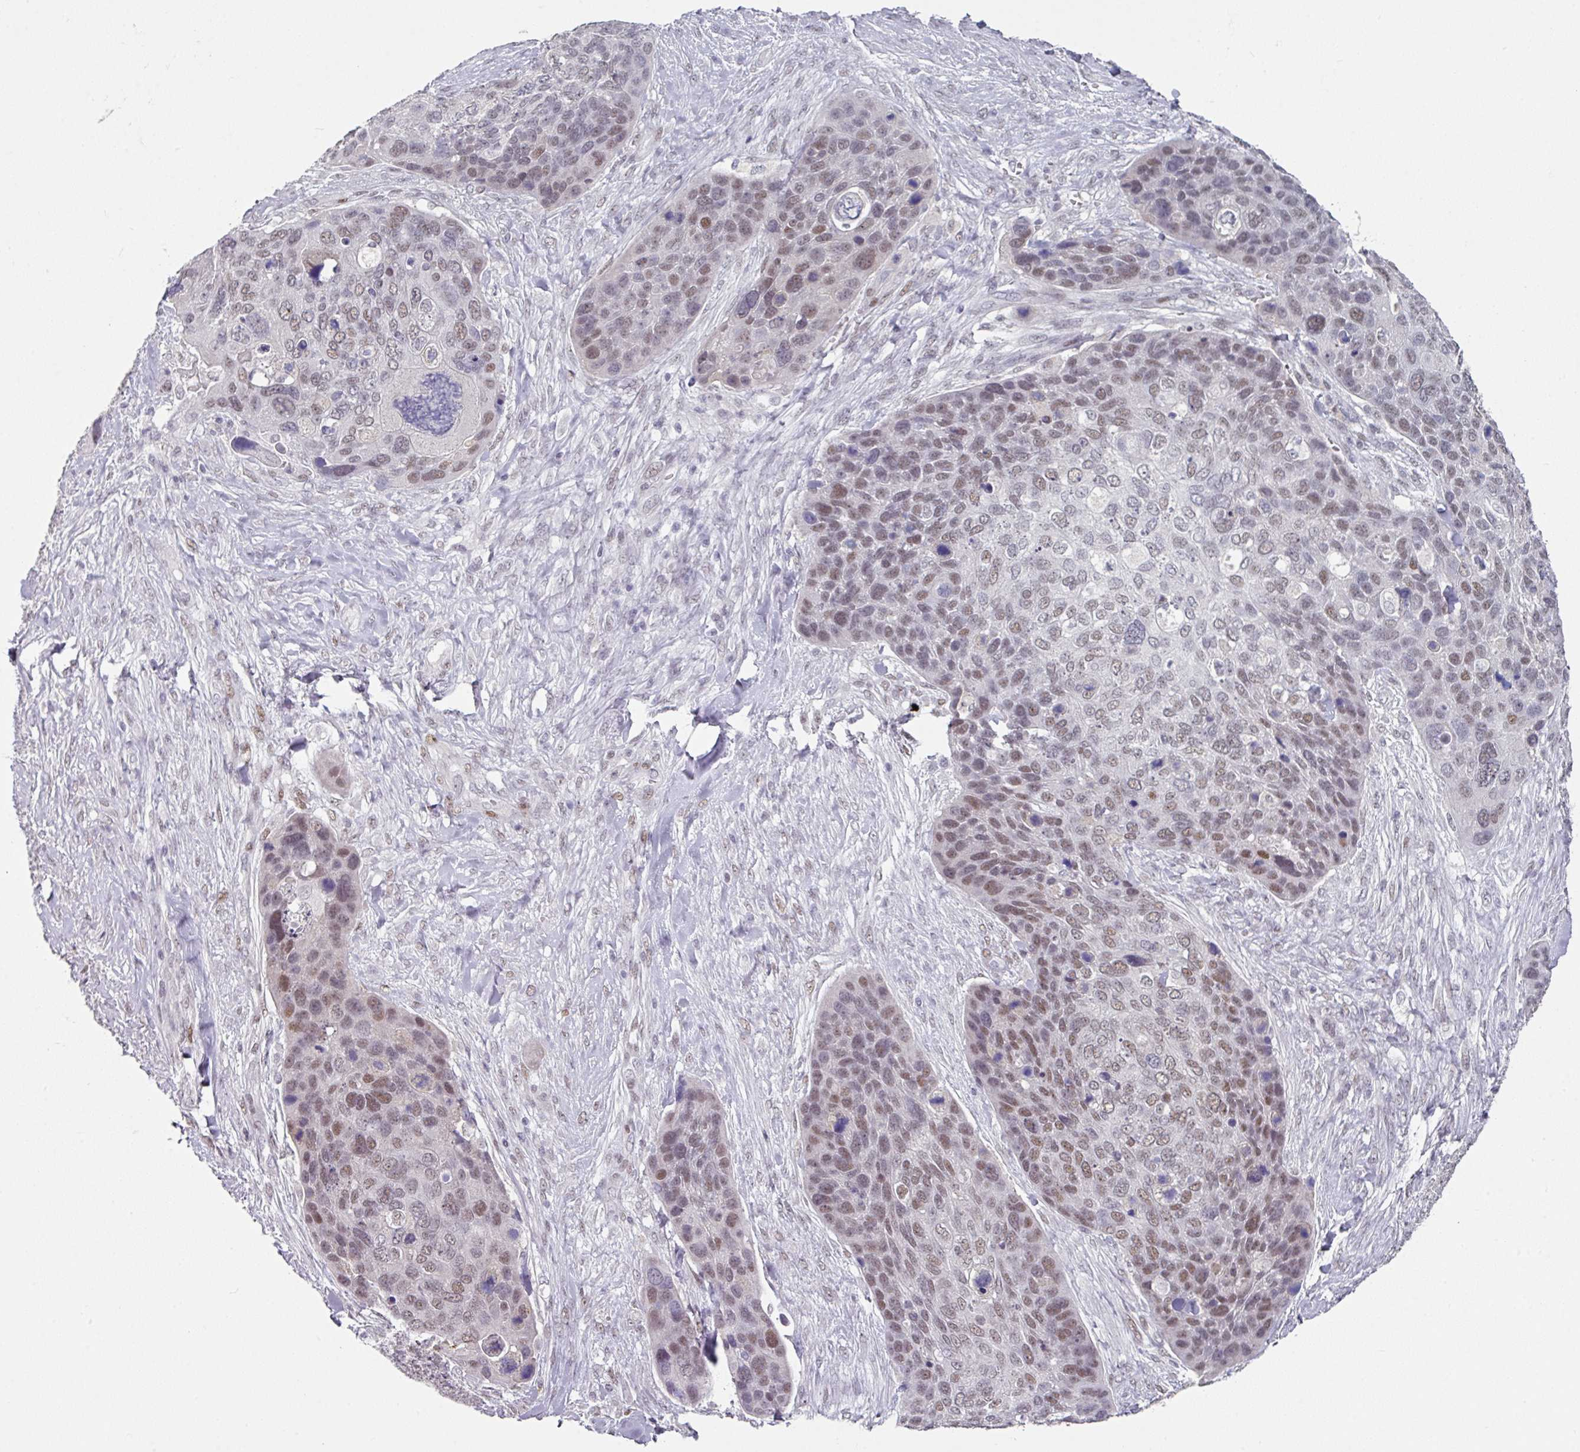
{"staining": {"intensity": "moderate", "quantity": ">75%", "location": "nuclear"}, "tissue": "skin cancer", "cell_type": "Tumor cells", "image_type": "cancer", "snomed": [{"axis": "morphology", "description": "Basal cell carcinoma"}, {"axis": "topography", "description": "Skin"}], "caption": "Immunohistochemical staining of skin cancer (basal cell carcinoma) shows moderate nuclear protein positivity in about >75% of tumor cells.", "gene": "ELK1", "patient": {"sex": "female", "age": 74}}